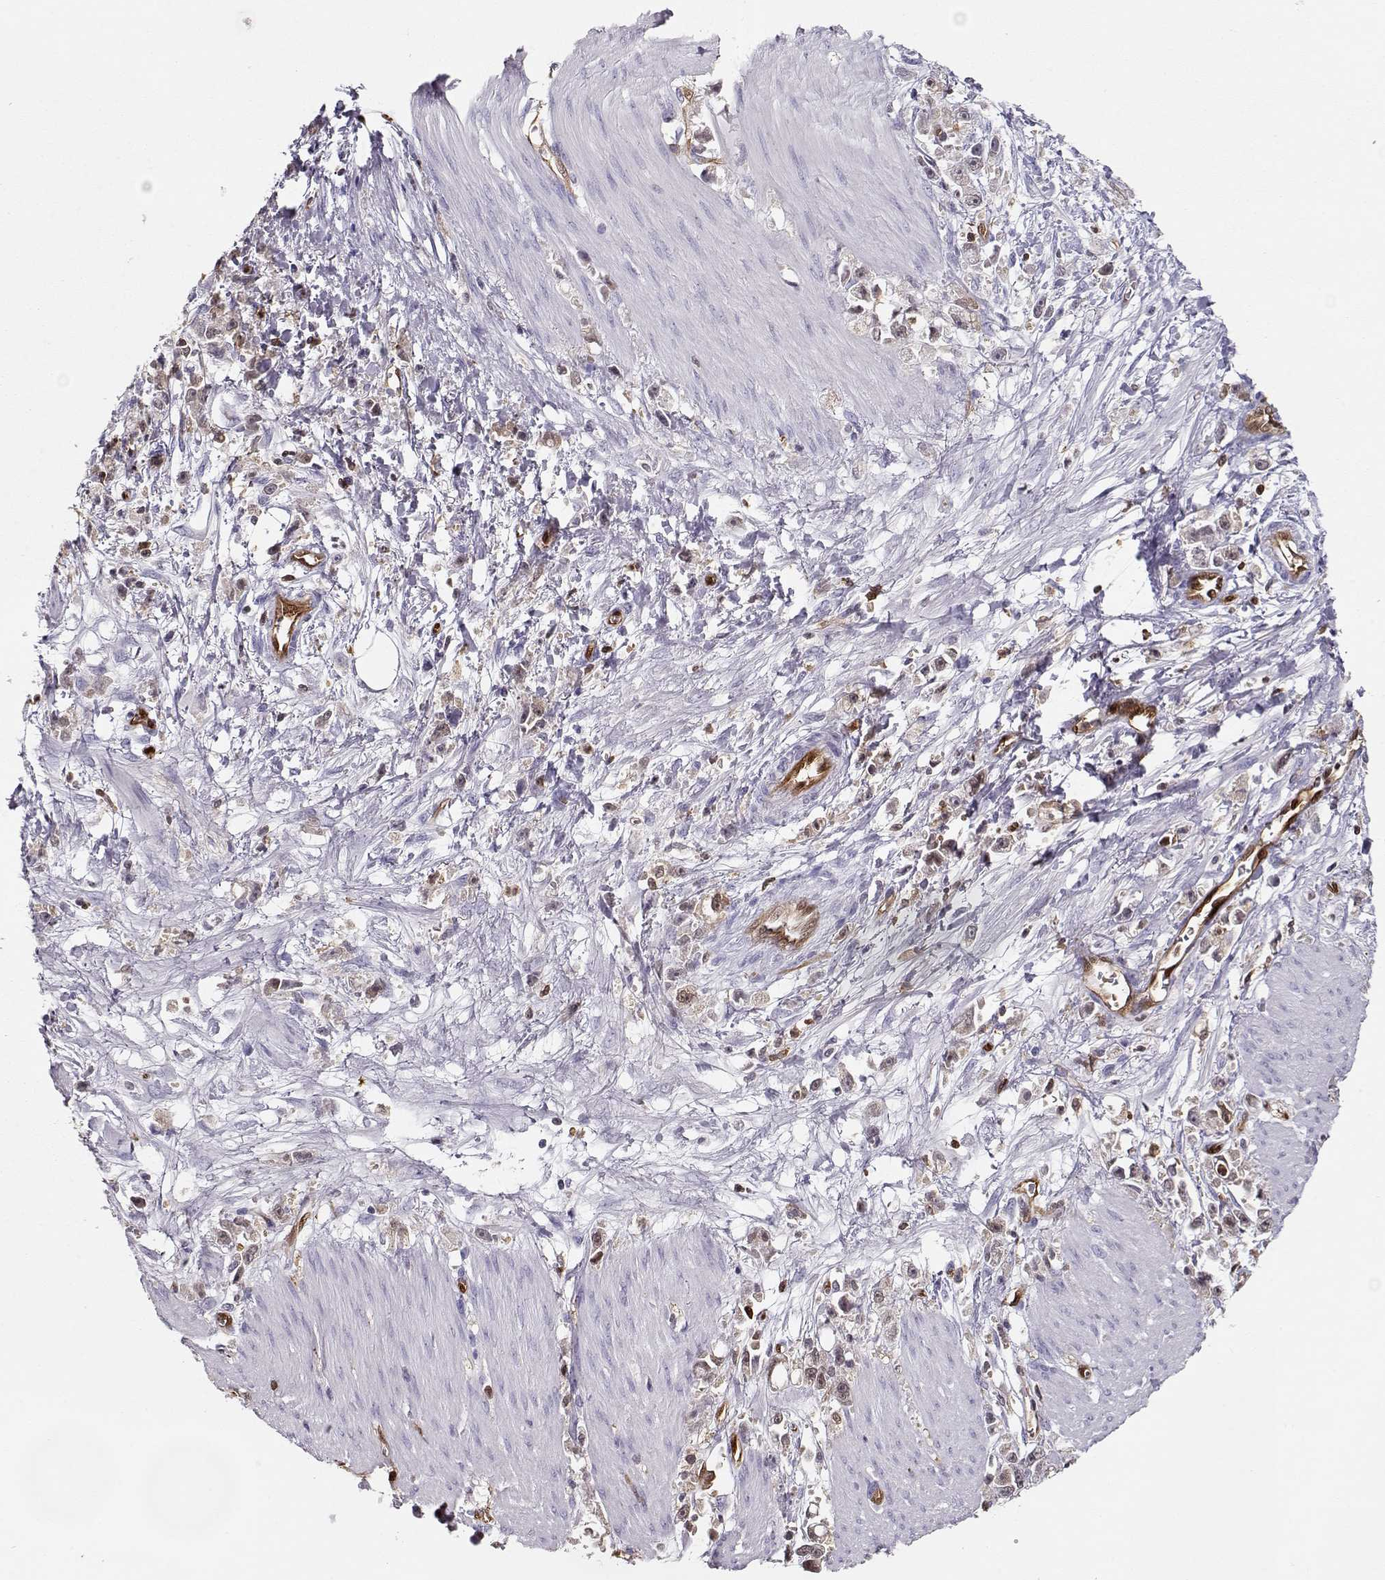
{"staining": {"intensity": "negative", "quantity": "none", "location": "none"}, "tissue": "stomach cancer", "cell_type": "Tumor cells", "image_type": "cancer", "snomed": [{"axis": "morphology", "description": "Adenocarcinoma, NOS"}, {"axis": "topography", "description": "Stomach"}], "caption": "Stomach cancer (adenocarcinoma) was stained to show a protein in brown. There is no significant positivity in tumor cells. Brightfield microscopy of immunohistochemistry (IHC) stained with DAB (brown) and hematoxylin (blue), captured at high magnification.", "gene": "PNP", "patient": {"sex": "female", "age": 59}}